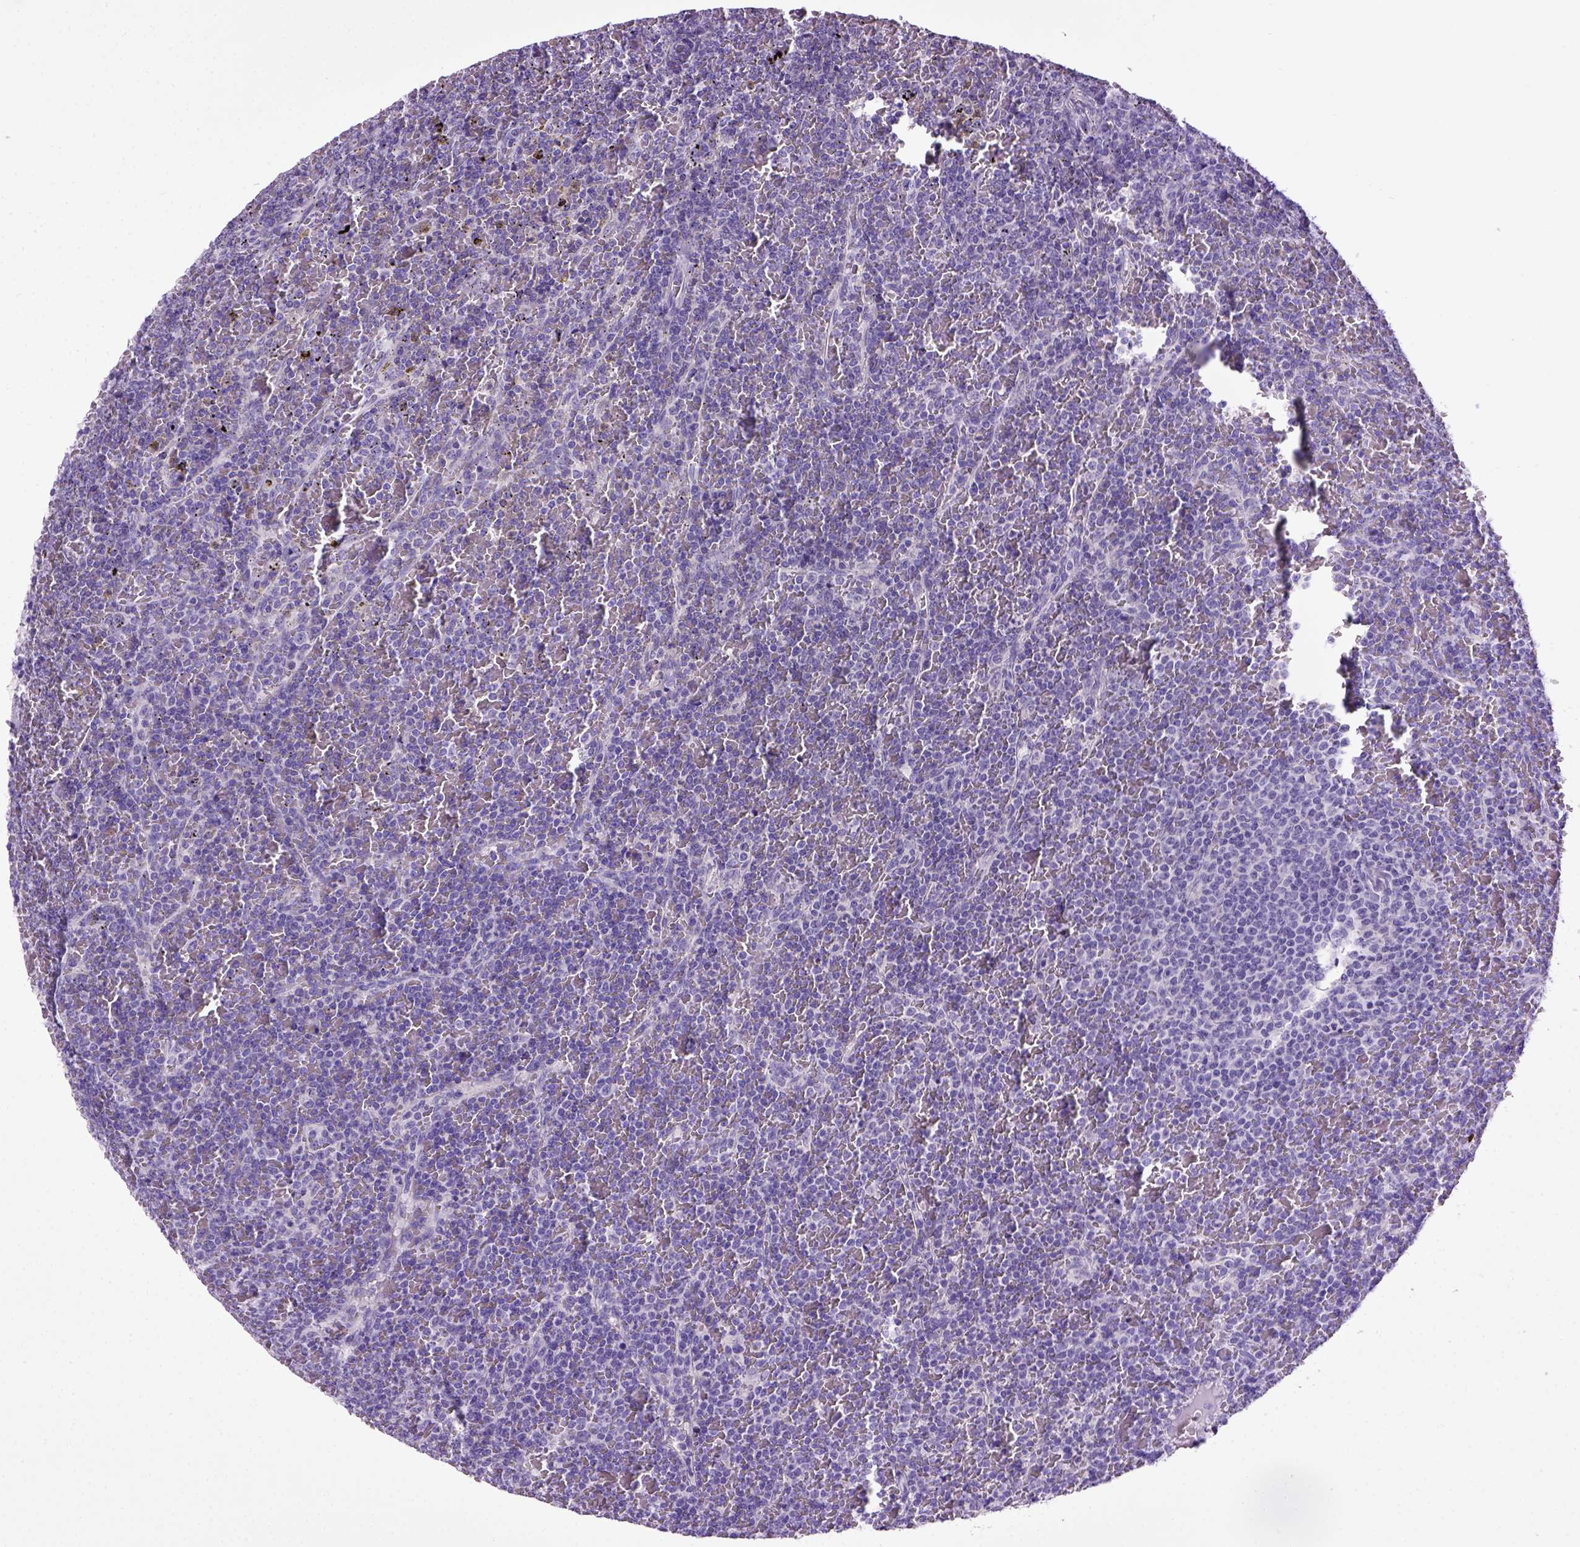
{"staining": {"intensity": "negative", "quantity": "none", "location": "none"}, "tissue": "lymphoma", "cell_type": "Tumor cells", "image_type": "cancer", "snomed": [{"axis": "morphology", "description": "Malignant lymphoma, non-Hodgkin's type, Low grade"}, {"axis": "topography", "description": "Spleen"}], "caption": "IHC micrograph of neoplastic tissue: human lymphoma stained with DAB demonstrates no significant protein positivity in tumor cells.", "gene": "CDH1", "patient": {"sex": "female", "age": 77}}